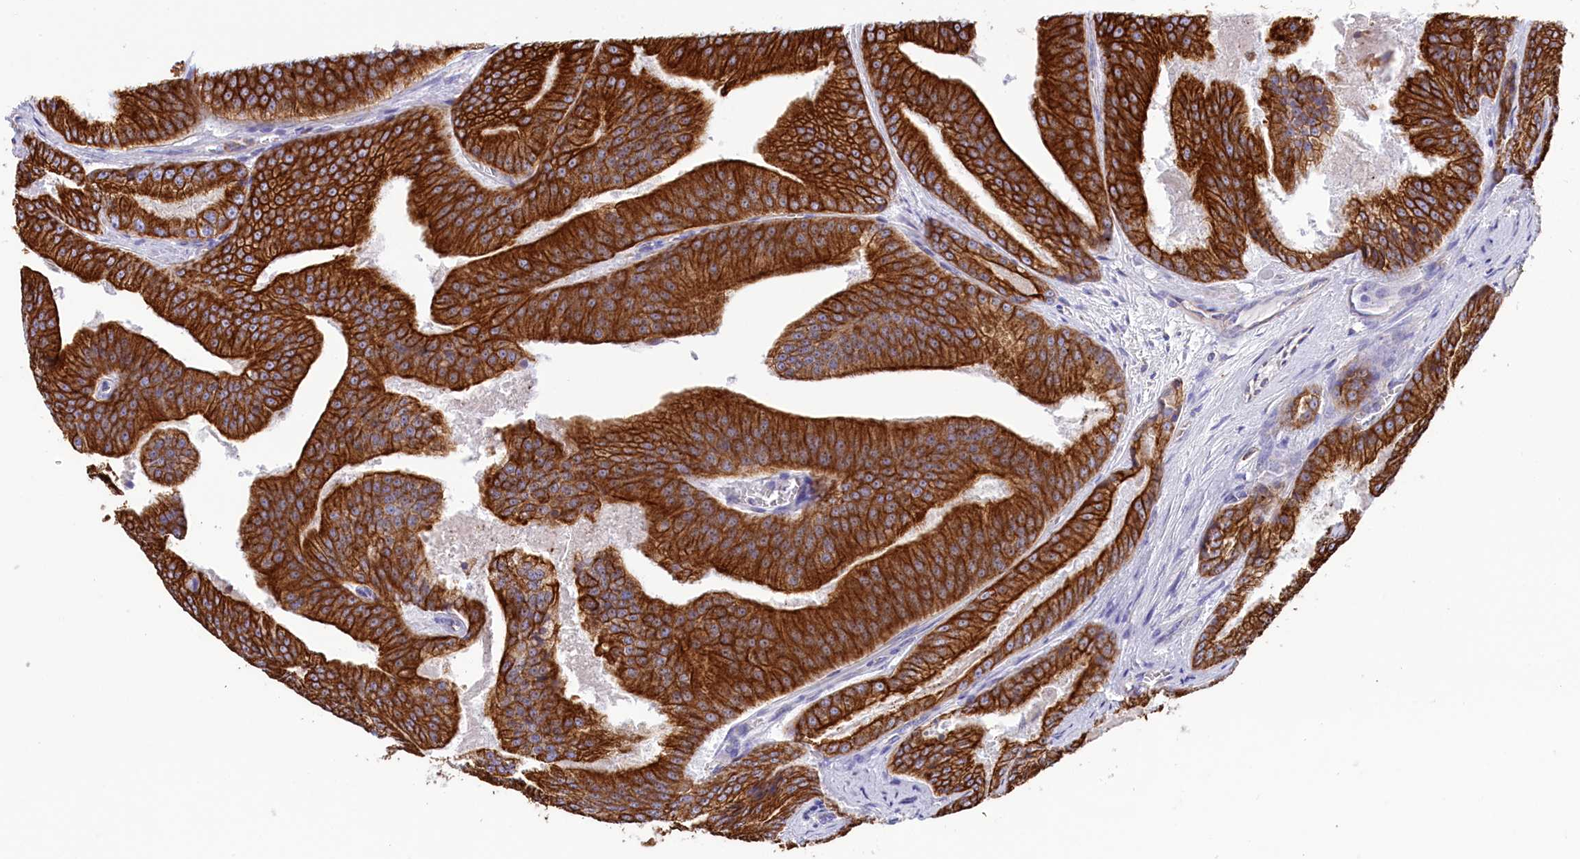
{"staining": {"intensity": "strong", "quantity": ">75%", "location": "cytoplasmic/membranous"}, "tissue": "prostate cancer", "cell_type": "Tumor cells", "image_type": "cancer", "snomed": [{"axis": "morphology", "description": "Adenocarcinoma, High grade"}, {"axis": "topography", "description": "Prostate"}], "caption": "Tumor cells reveal high levels of strong cytoplasmic/membranous staining in approximately >75% of cells in prostate cancer (high-grade adenocarcinoma).", "gene": "GATB", "patient": {"sex": "male", "age": 61}}